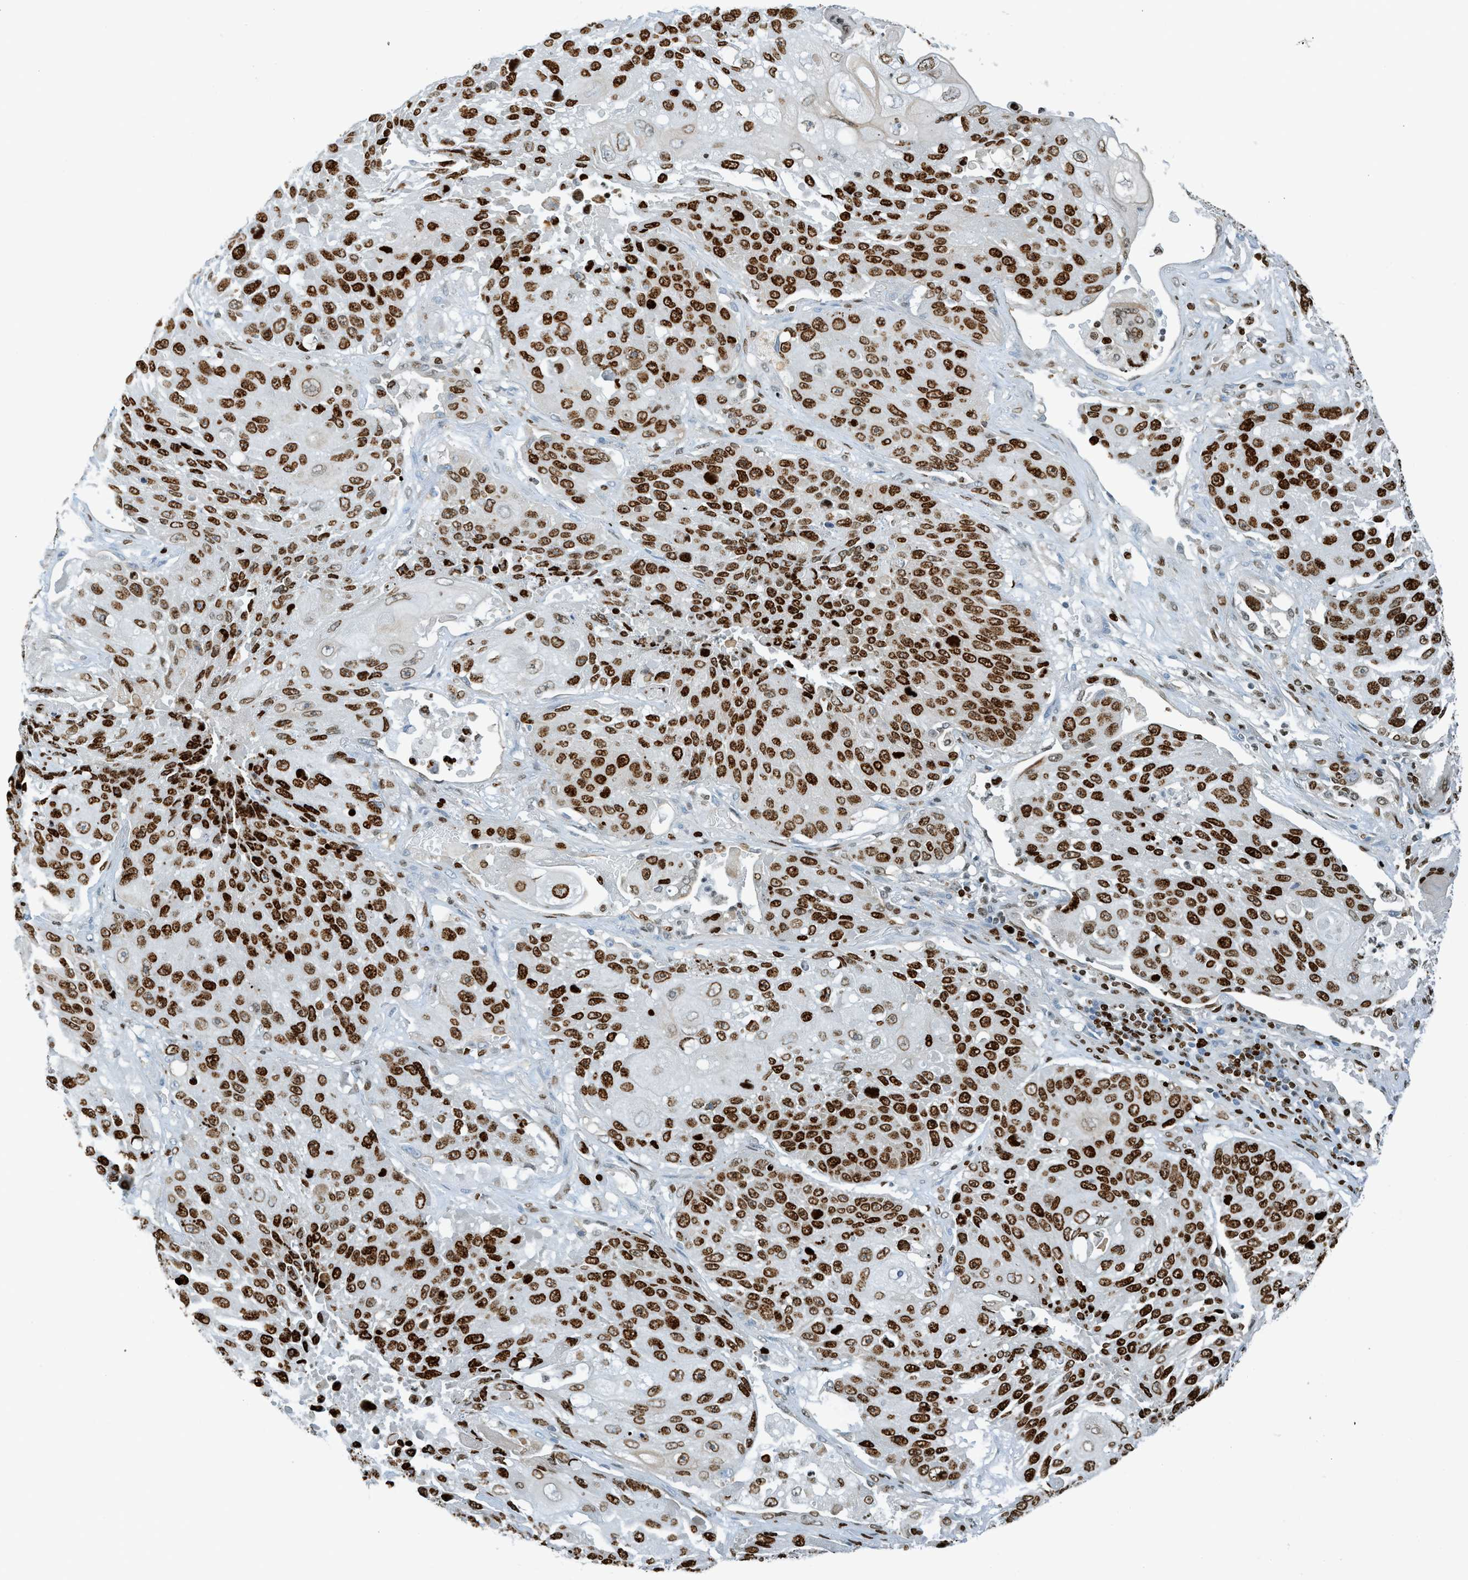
{"staining": {"intensity": "strong", "quantity": ">75%", "location": "nuclear"}, "tissue": "lung cancer", "cell_type": "Tumor cells", "image_type": "cancer", "snomed": [{"axis": "morphology", "description": "Squamous cell carcinoma, NOS"}, {"axis": "topography", "description": "Lung"}], "caption": "Immunohistochemistry (IHC) histopathology image of neoplastic tissue: lung cancer stained using immunohistochemistry shows high levels of strong protein expression localized specifically in the nuclear of tumor cells, appearing as a nuclear brown color.", "gene": "SH3D19", "patient": {"sex": "male", "age": 61}}